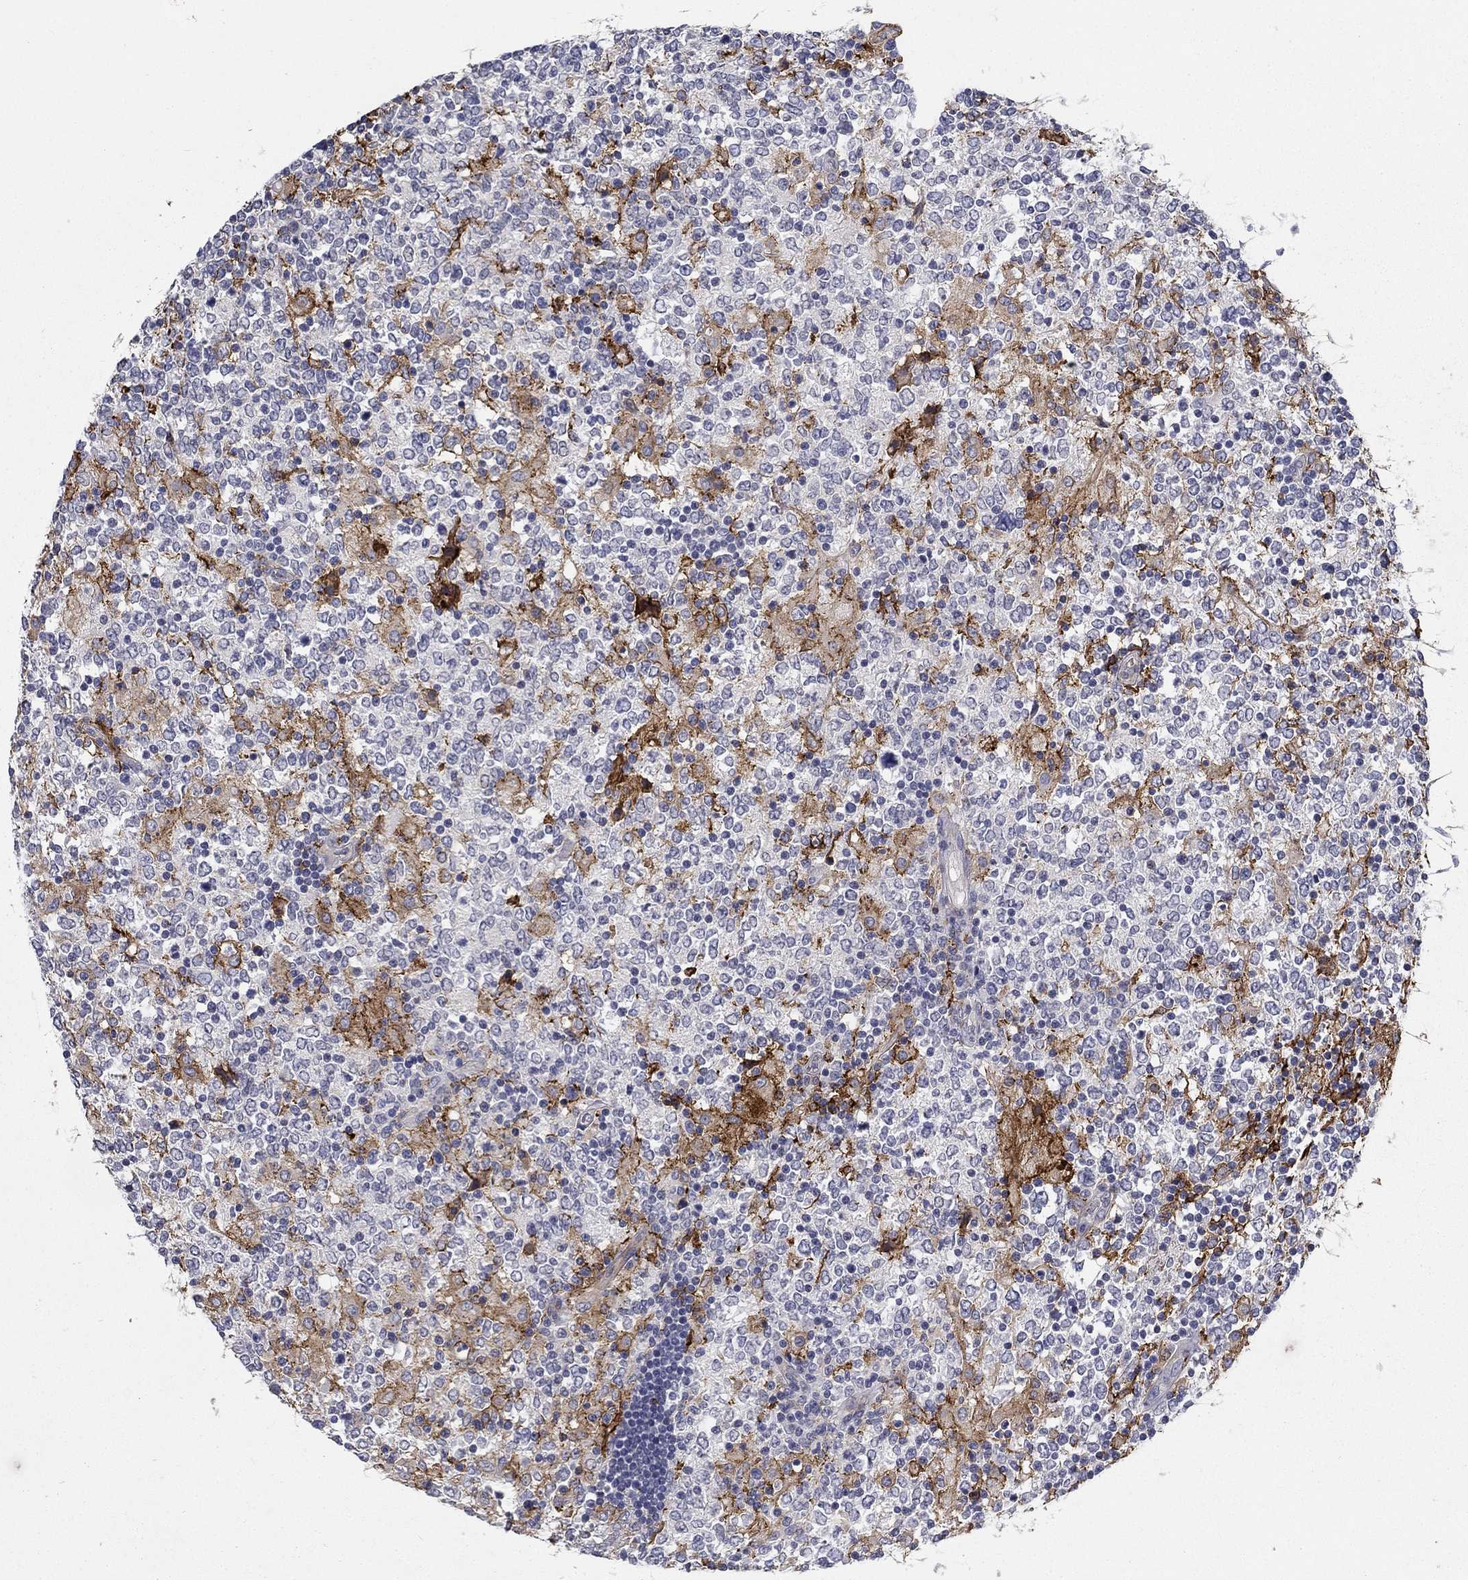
{"staining": {"intensity": "negative", "quantity": "none", "location": "none"}, "tissue": "lymphoma", "cell_type": "Tumor cells", "image_type": "cancer", "snomed": [{"axis": "morphology", "description": "Malignant lymphoma, non-Hodgkin's type, High grade"}, {"axis": "topography", "description": "Lymph node"}], "caption": "Immunohistochemistry histopathology image of neoplastic tissue: malignant lymphoma, non-Hodgkin's type (high-grade) stained with DAB (3,3'-diaminobenzidine) exhibits no significant protein expression in tumor cells.", "gene": "CD274", "patient": {"sex": "female", "age": 84}}